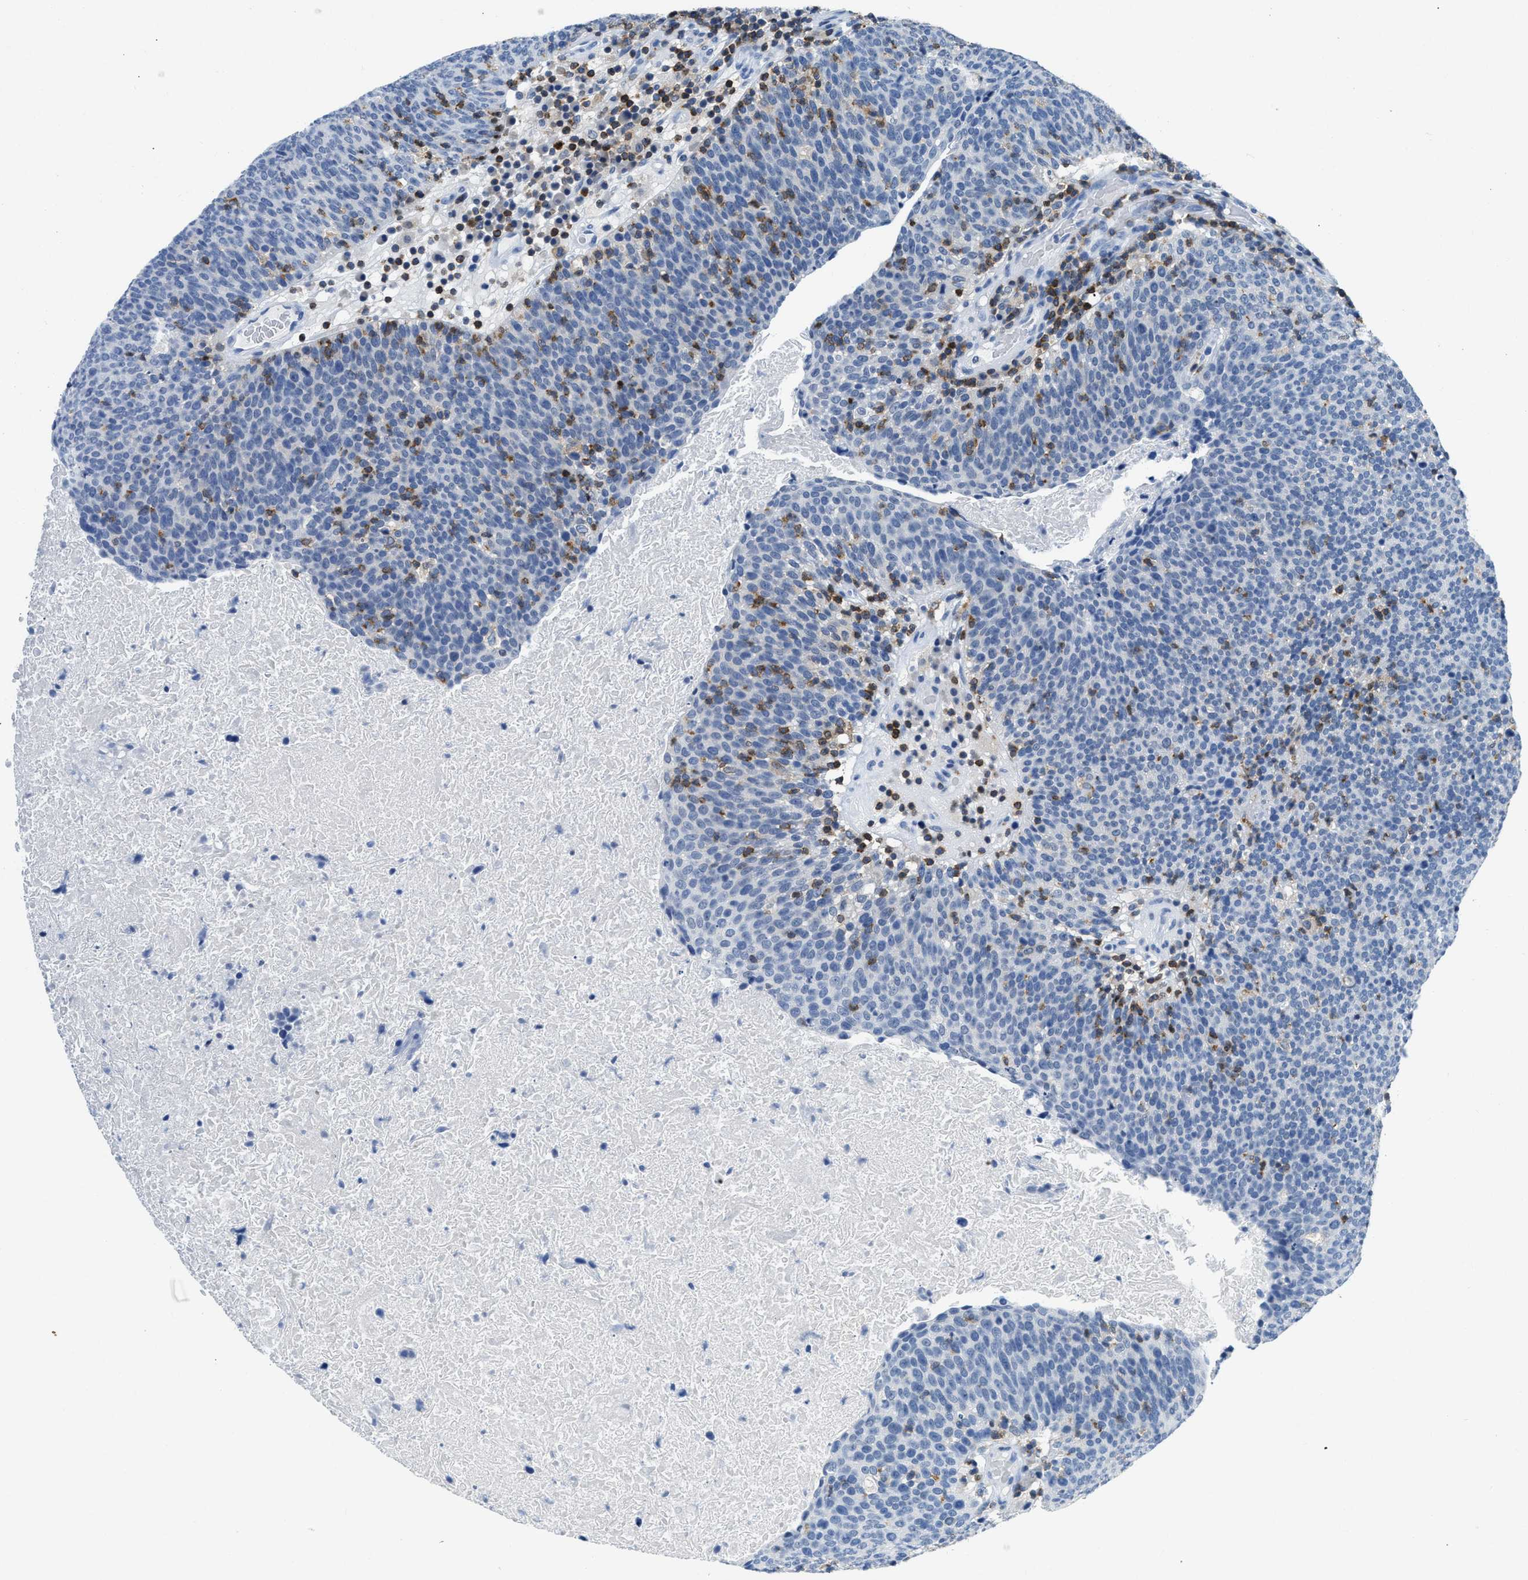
{"staining": {"intensity": "negative", "quantity": "none", "location": "none"}, "tissue": "head and neck cancer", "cell_type": "Tumor cells", "image_type": "cancer", "snomed": [{"axis": "morphology", "description": "Squamous cell carcinoma, NOS"}, {"axis": "morphology", "description": "Squamous cell carcinoma, metastatic, NOS"}, {"axis": "topography", "description": "Lymph node"}, {"axis": "topography", "description": "Head-Neck"}], "caption": "This is an IHC photomicrograph of head and neck cancer (metastatic squamous cell carcinoma). There is no staining in tumor cells.", "gene": "NFATC2", "patient": {"sex": "male", "age": 62}}